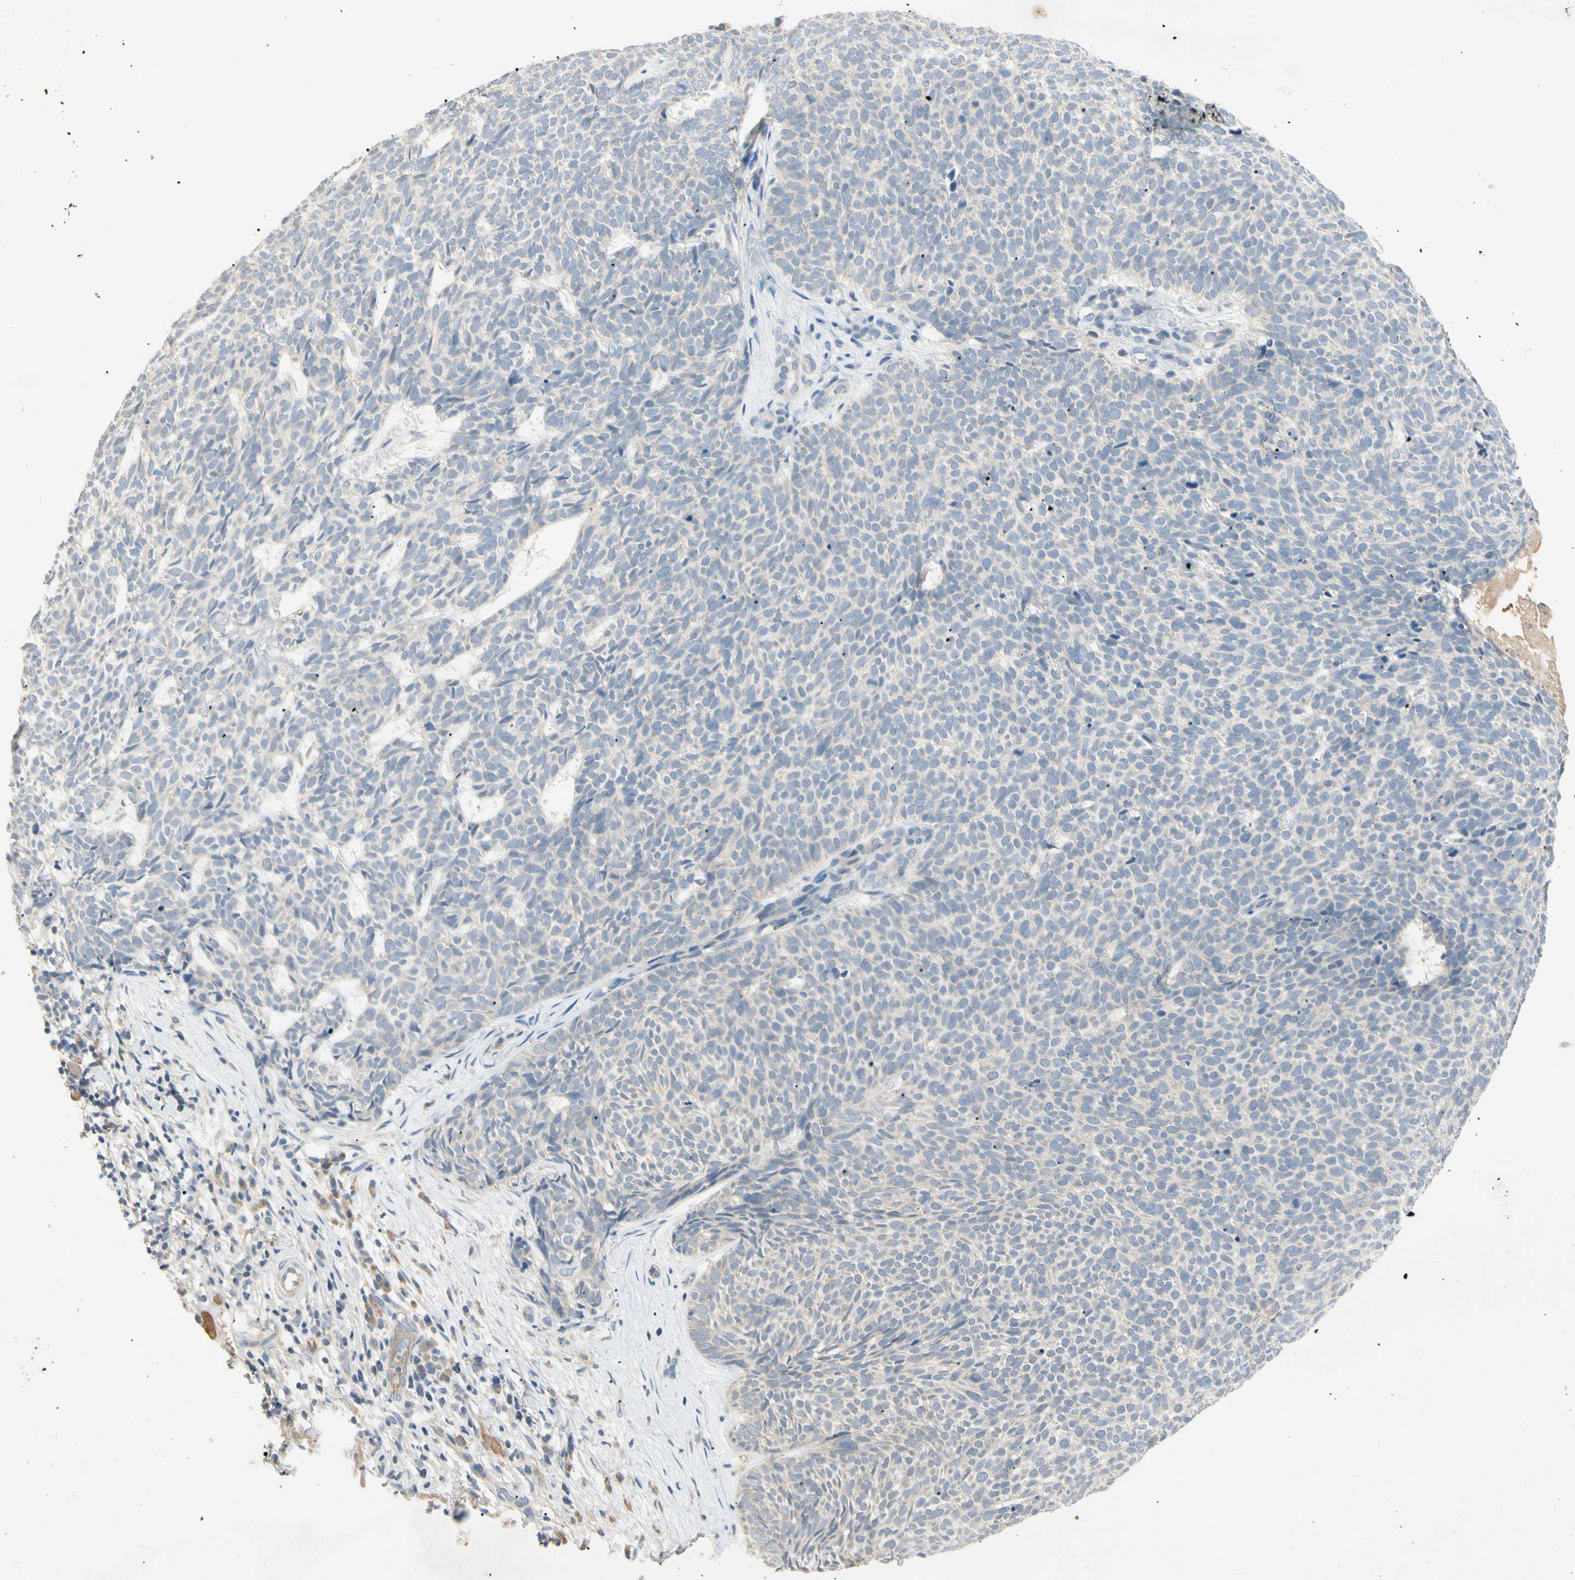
{"staining": {"intensity": "negative", "quantity": "none", "location": "none"}, "tissue": "skin cancer", "cell_type": "Tumor cells", "image_type": "cancer", "snomed": [{"axis": "morphology", "description": "Basal cell carcinoma"}, {"axis": "topography", "description": "Skin"}], "caption": "Skin basal cell carcinoma stained for a protein using immunohistochemistry demonstrates no positivity tumor cells.", "gene": "PRSS21", "patient": {"sex": "female", "age": 84}}